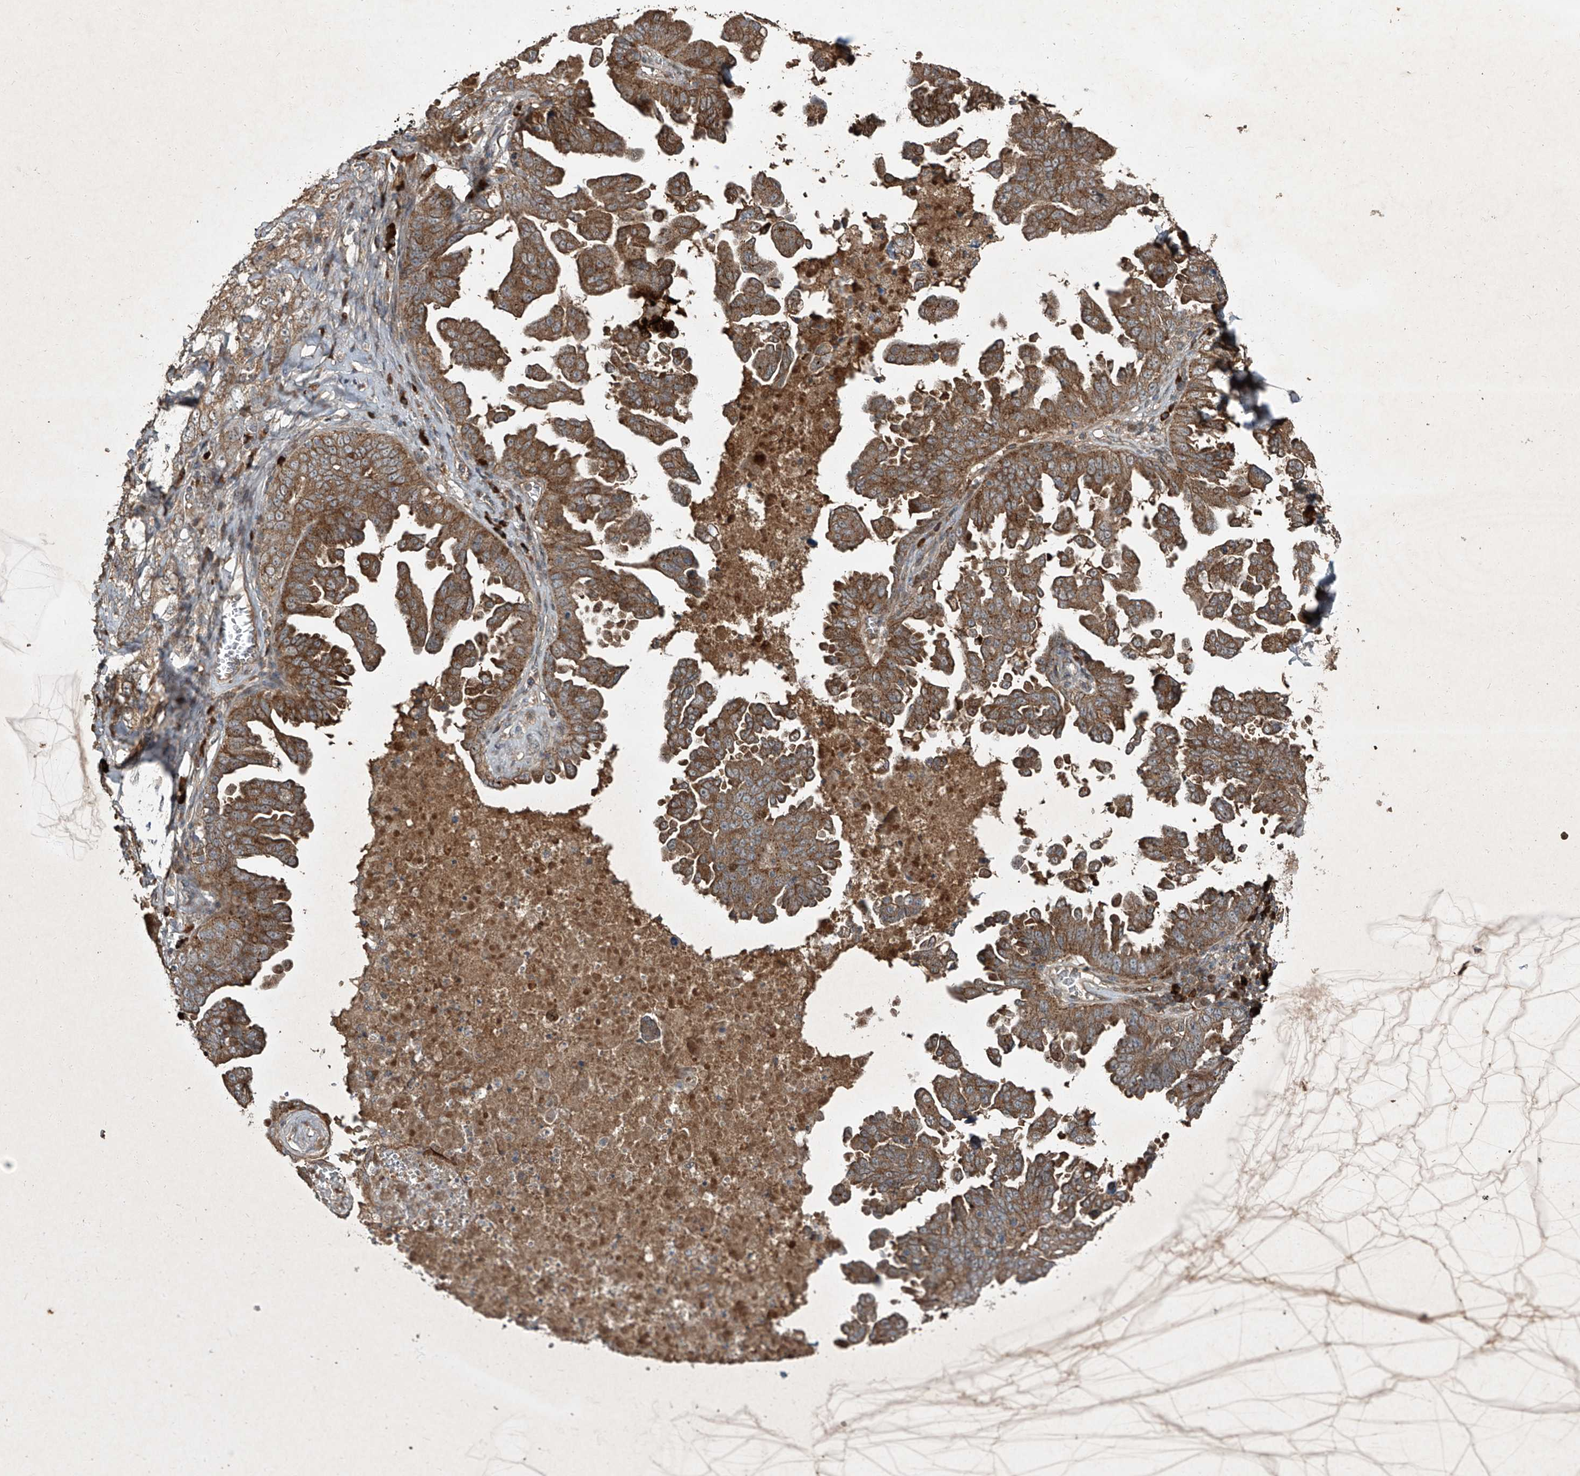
{"staining": {"intensity": "moderate", "quantity": ">75%", "location": "cytoplasmic/membranous"}, "tissue": "ovarian cancer", "cell_type": "Tumor cells", "image_type": "cancer", "snomed": [{"axis": "morphology", "description": "Carcinoma, endometroid"}, {"axis": "topography", "description": "Ovary"}], "caption": "The image exhibits staining of ovarian endometroid carcinoma, revealing moderate cytoplasmic/membranous protein staining (brown color) within tumor cells.", "gene": "CCN1", "patient": {"sex": "female", "age": 62}}